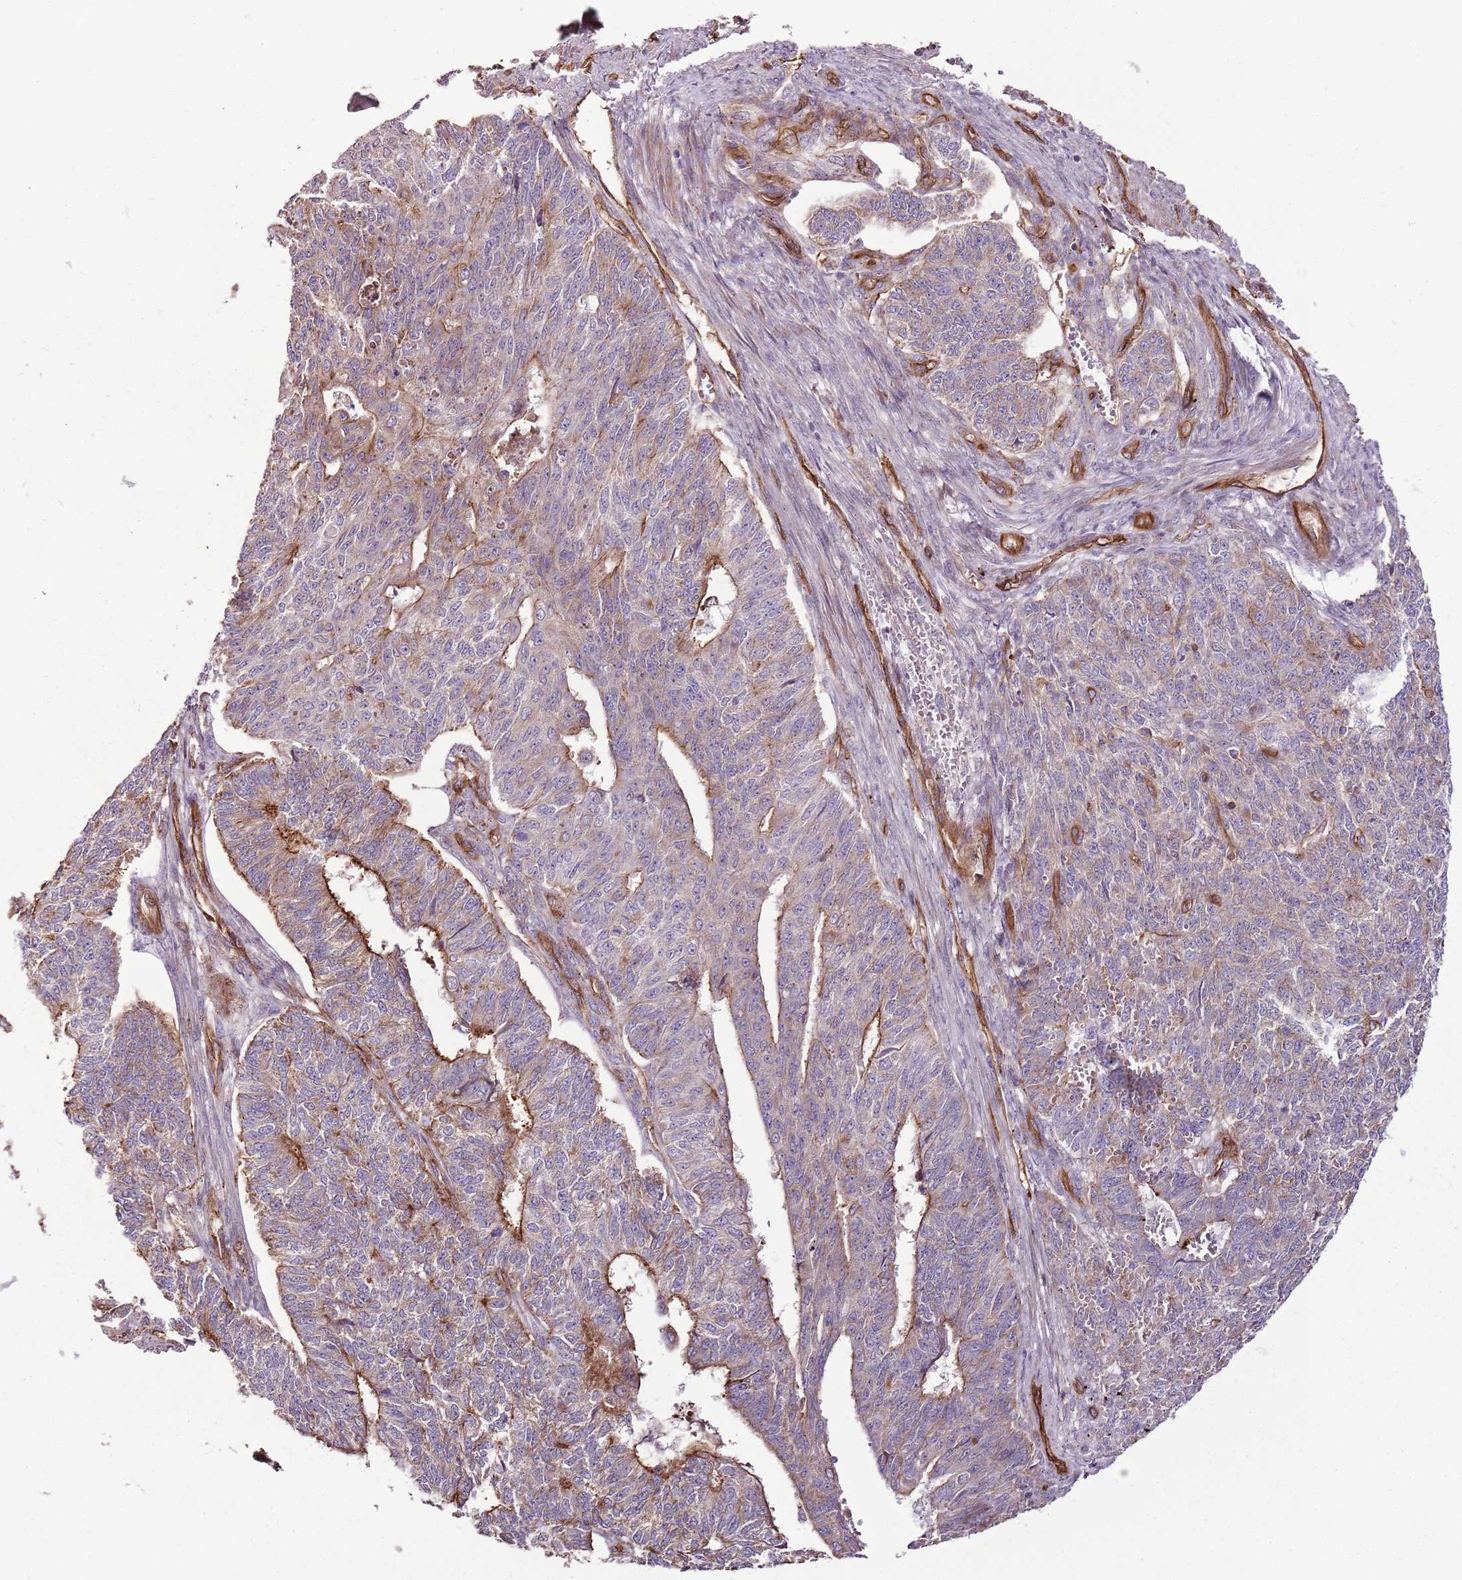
{"staining": {"intensity": "moderate", "quantity": "25%-75%", "location": "cytoplasmic/membranous"}, "tissue": "endometrial cancer", "cell_type": "Tumor cells", "image_type": "cancer", "snomed": [{"axis": "morphology", "description": "Adenocarcinoma, NOS"}, {"axis": "topography", "description": "Endometrium"}], "caption": "Moderate cytoplasmic/membranous expression is appreciated in about 25%-75% of tumor cells in endometrial adenocarcinoma.", "gene": "ZNF827", "patient": {"sex": "female", "age": 32}}